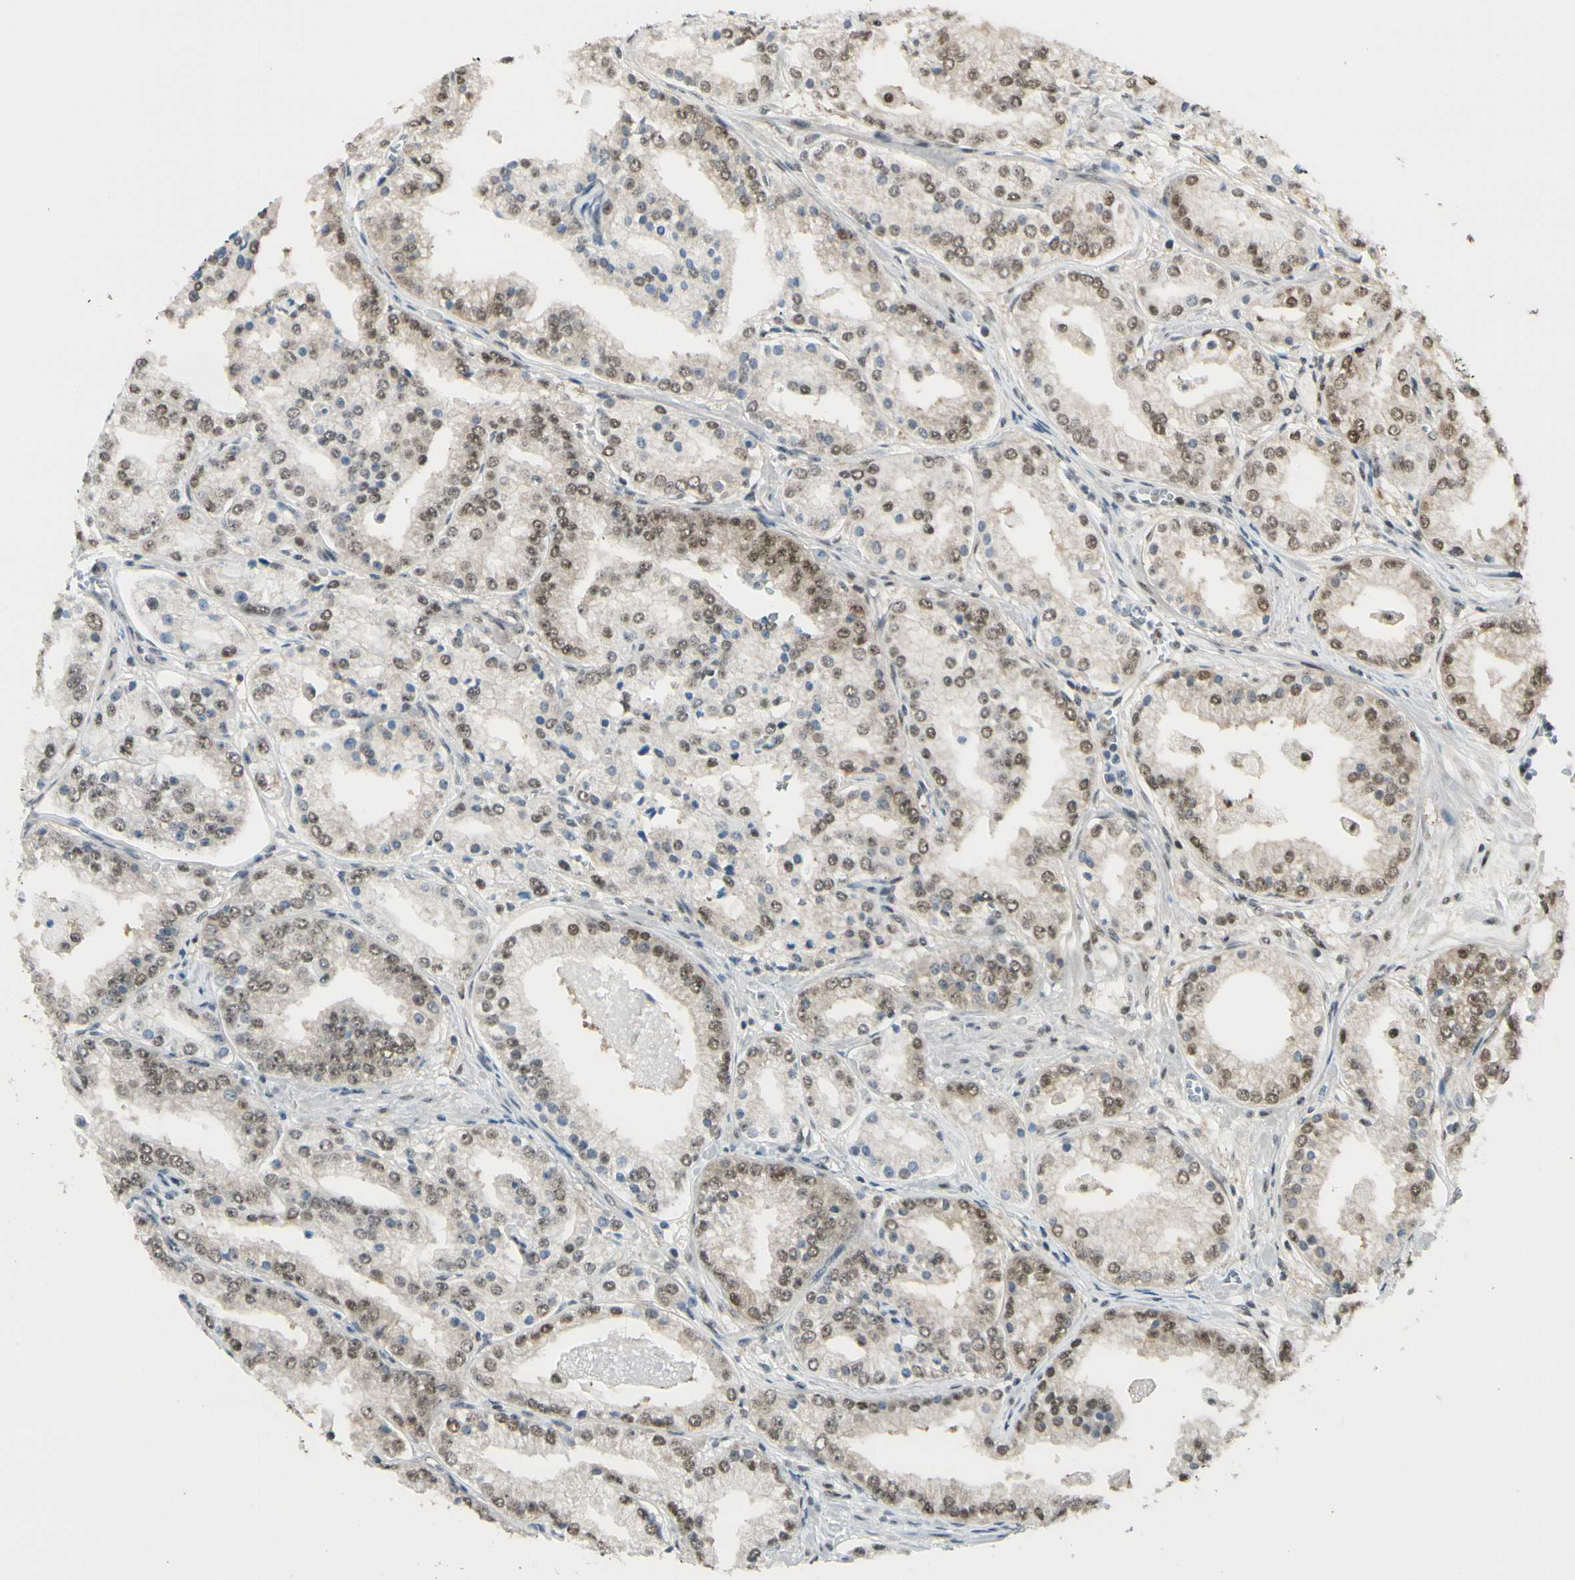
{"staining": {"intensity": "moderate", "quantity": ">75%", "location": "nuclear"}, "tissue": "prostate cancer", "cell_type": "Tumor cells", "image_type": "cancer", "snomed": [{"axis": "morphology", "description": "Adenocarcinoma, High grade"}, {"axis": "topography", "description": "Prostate"}], "caption": "This photomicrograph reveals immunohistochemistry (IHC) staining of prostate adenocarcinoma (high-grade), with medium moderate nuclear staining in approximately >75% of tumor cells.", "gene": "HSF1", "patient": {"sex": "male", "age": 61}}